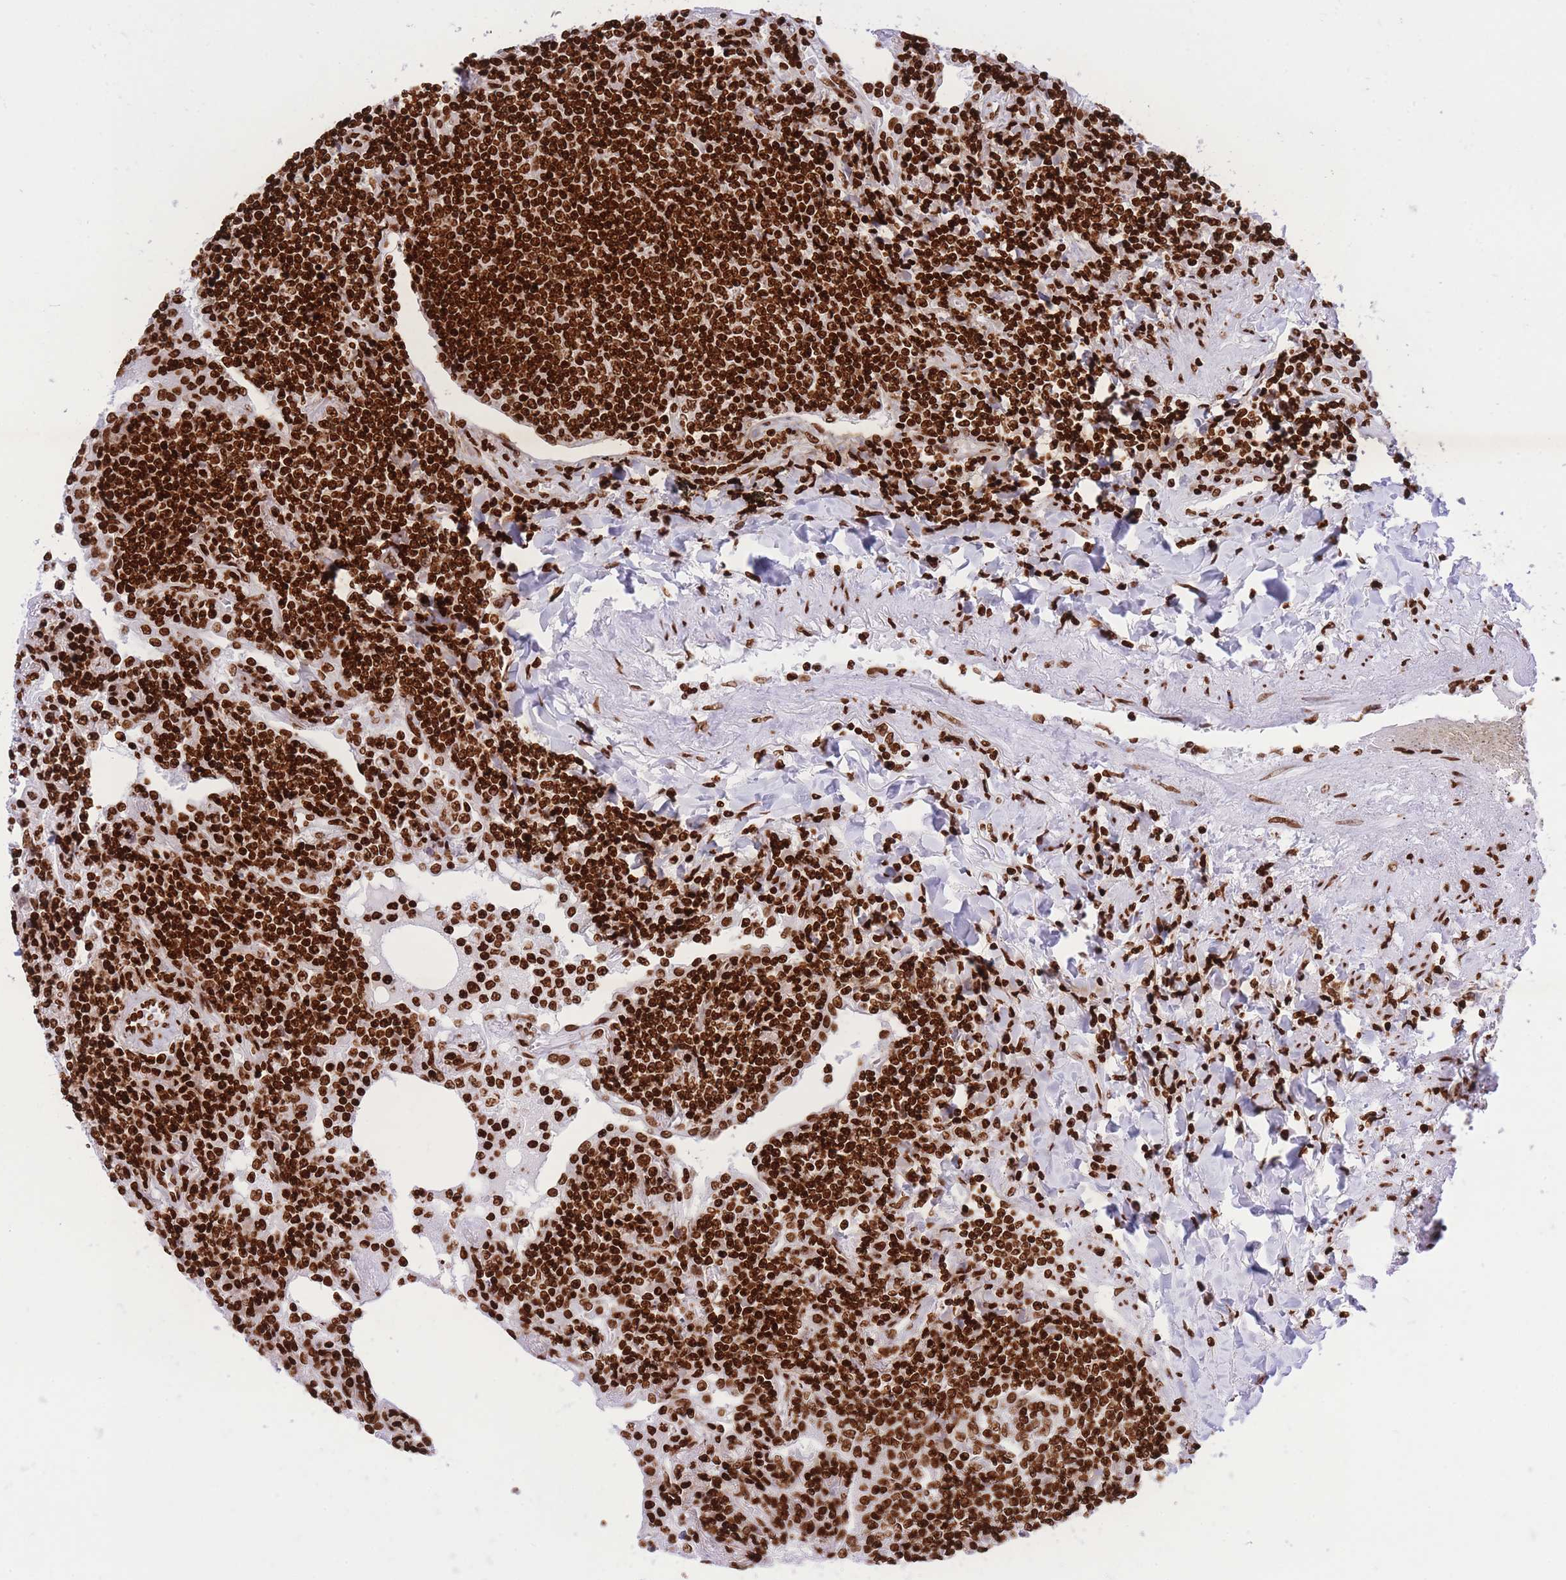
{"staining": {"intensity": "strong", "quantity": ">75%", "location": "nuclear"}, "tissue": "lymphoma", "cell_type": "Tumor cells", "image_type": "cancer", "snomed": [{"axis": "morphology", "description": "Malignant lymphoma, non-Hodgkin's type, Low grade"}, {"axis": "topography", "description": "Lung"}], "caption": "Immunohistochemistry histopathology image of neoplastic tissue: lymphoma stained using immunohistochemistry demonstrates high levels of strong protein expression localized specifically in the nuclear of tumor cells, appearing as a nuclear brown color.", "gene": "H2BC11", "patient": {"sex": "female", "age": 71}}